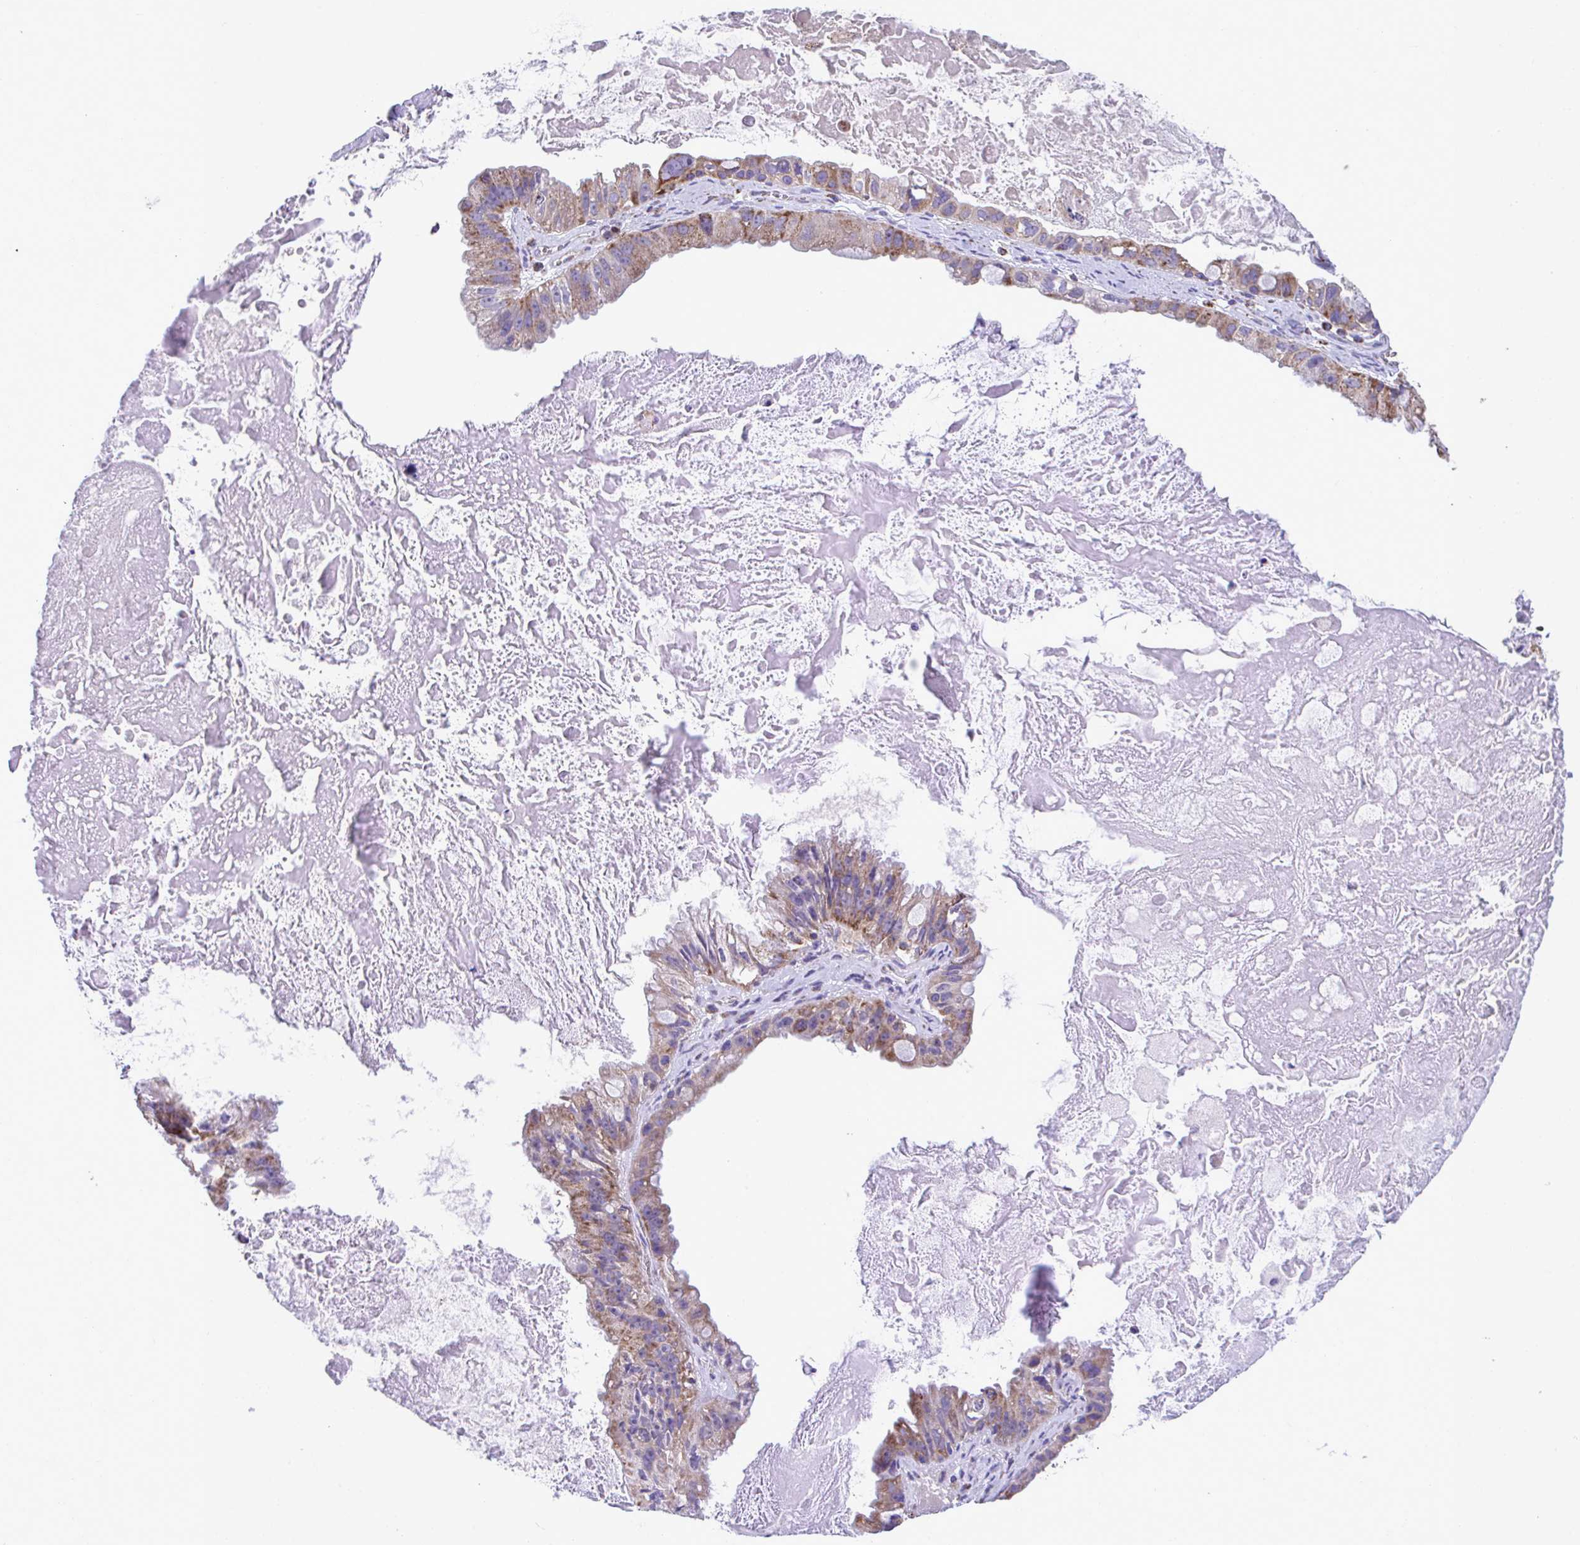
{"staining": {"intensity": "moderate", "quantity": ">75%", "location": "cytoplasmic/membranous"}, "tissue": "ovarian cancer", "cell_type": "Tumor cells", "image_type": "cancer", "snomed": [{"axis": "morphology", "description": "Cystadenocarcinoma, mucinous, NOS"}, {"axis": "topography", "description": "Ovary"}], "caption": "High-magnification brightfield microscopy of mucinous cystadenocarcinoma (ovarian) stained with DAB (brown) and counterstained with hematoxylin (blue). tumor cells exhibit moderate cytoplasmic/membranous staining is identified in about>75% of cells. (Stains: DAB in brown, nuclei in blue, Microscopy: brightfield microscopy at high magnification).", "gene": "PCMTD2", "patient": {"sex": "female", "age": 61}}